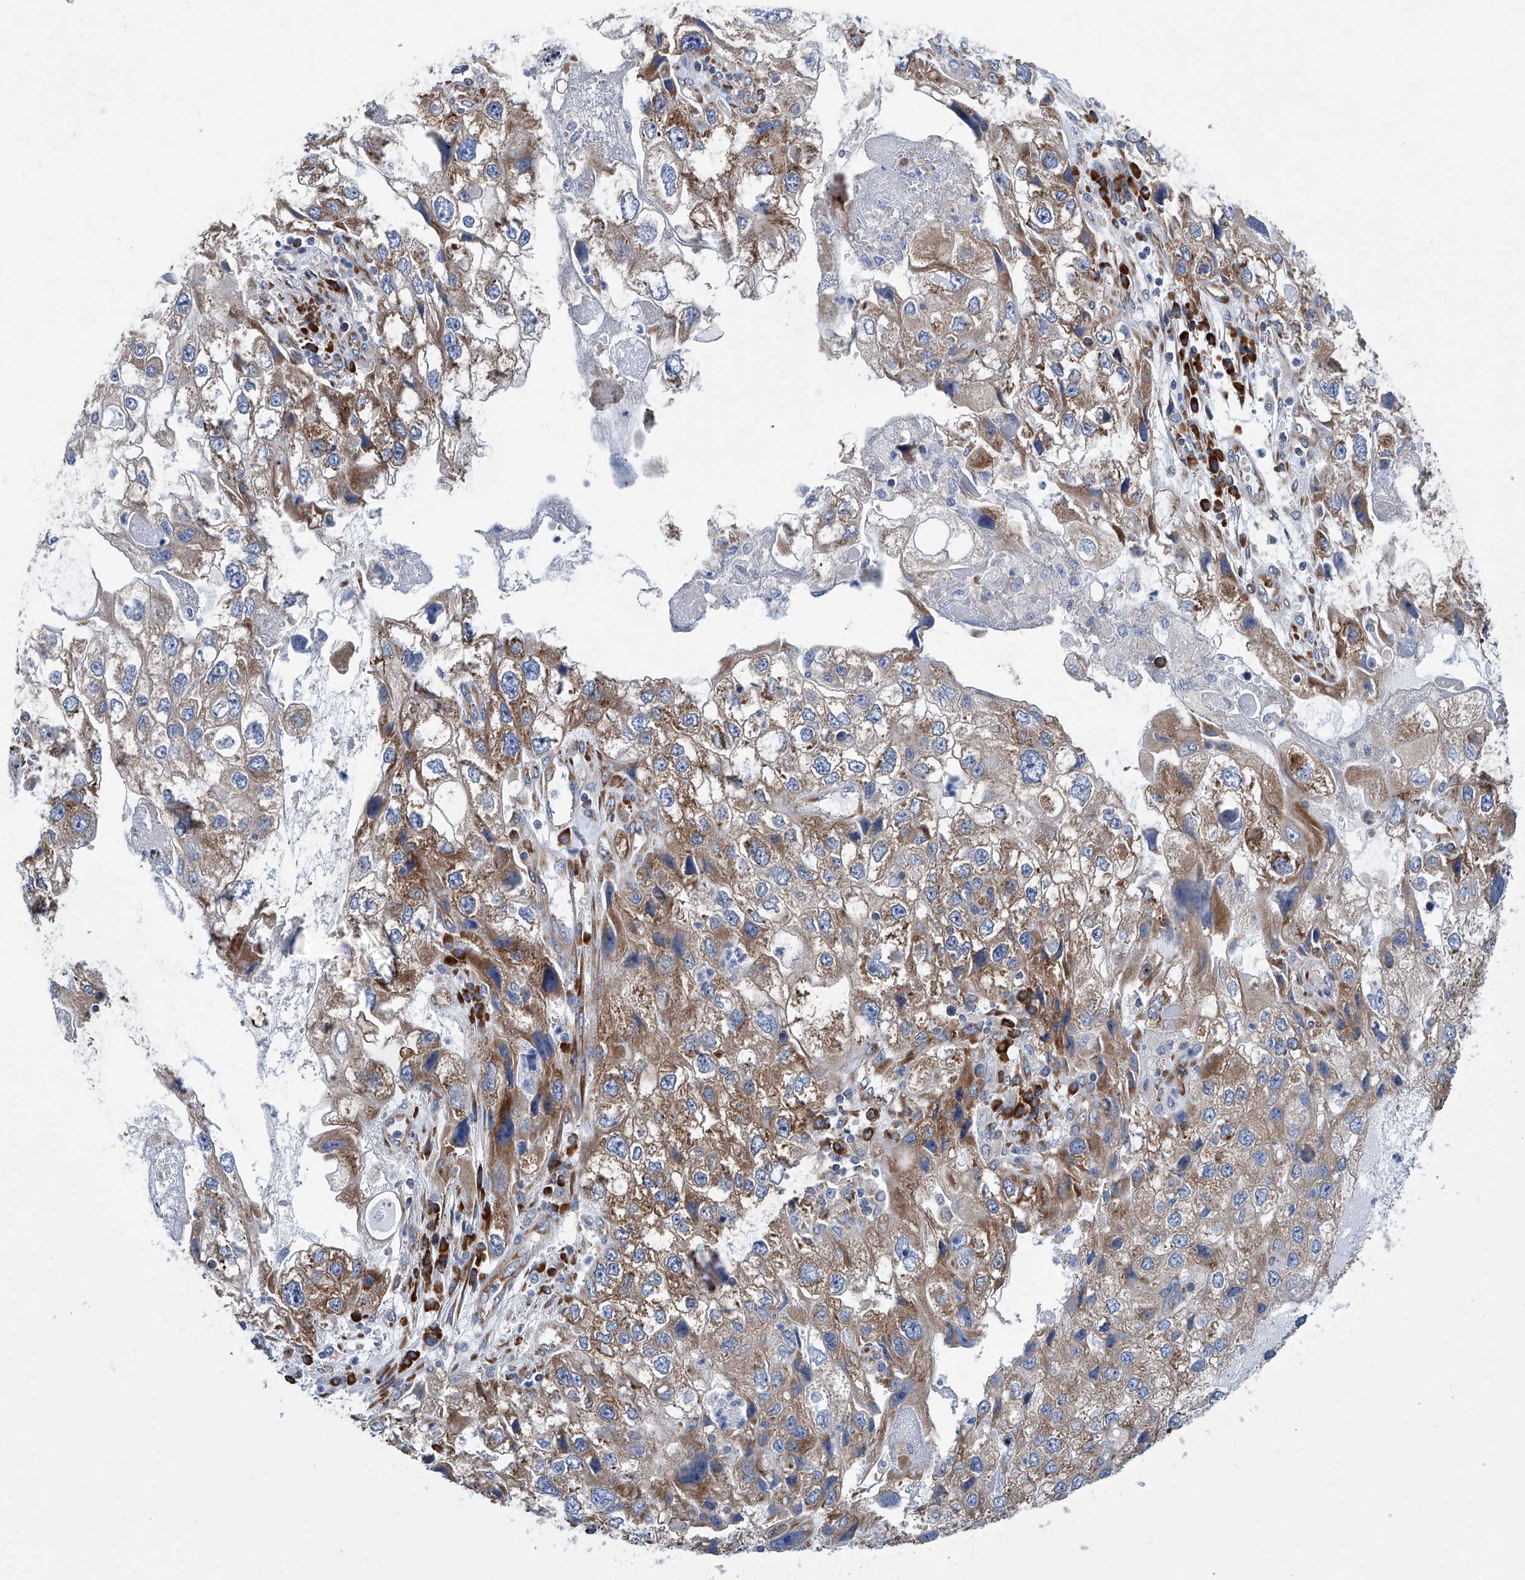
{"staining": {"intensity": "moderate", "quantity": "25%-75%", "location": "cytoplasmic/membranous"}, "tissue": "endometrial cancer", "cell_type": "Tumor cells", "image_type": "cancer", "snomed": [{"axis": "morphology", "description": "Adenocarcinoma, NOS"}, {"axis": "topography", "description": "Endometrium"}], "caption": "A high-resolution image shows immunohistochemistry staining of endometrial cancer (adenocarcinoma), which displays moderate cytoplasmic/membranous positivity in about 25%-75% of tumor cells.", "gene": "RPL26L1", "patient": {"sex": "female", "age": 49}}